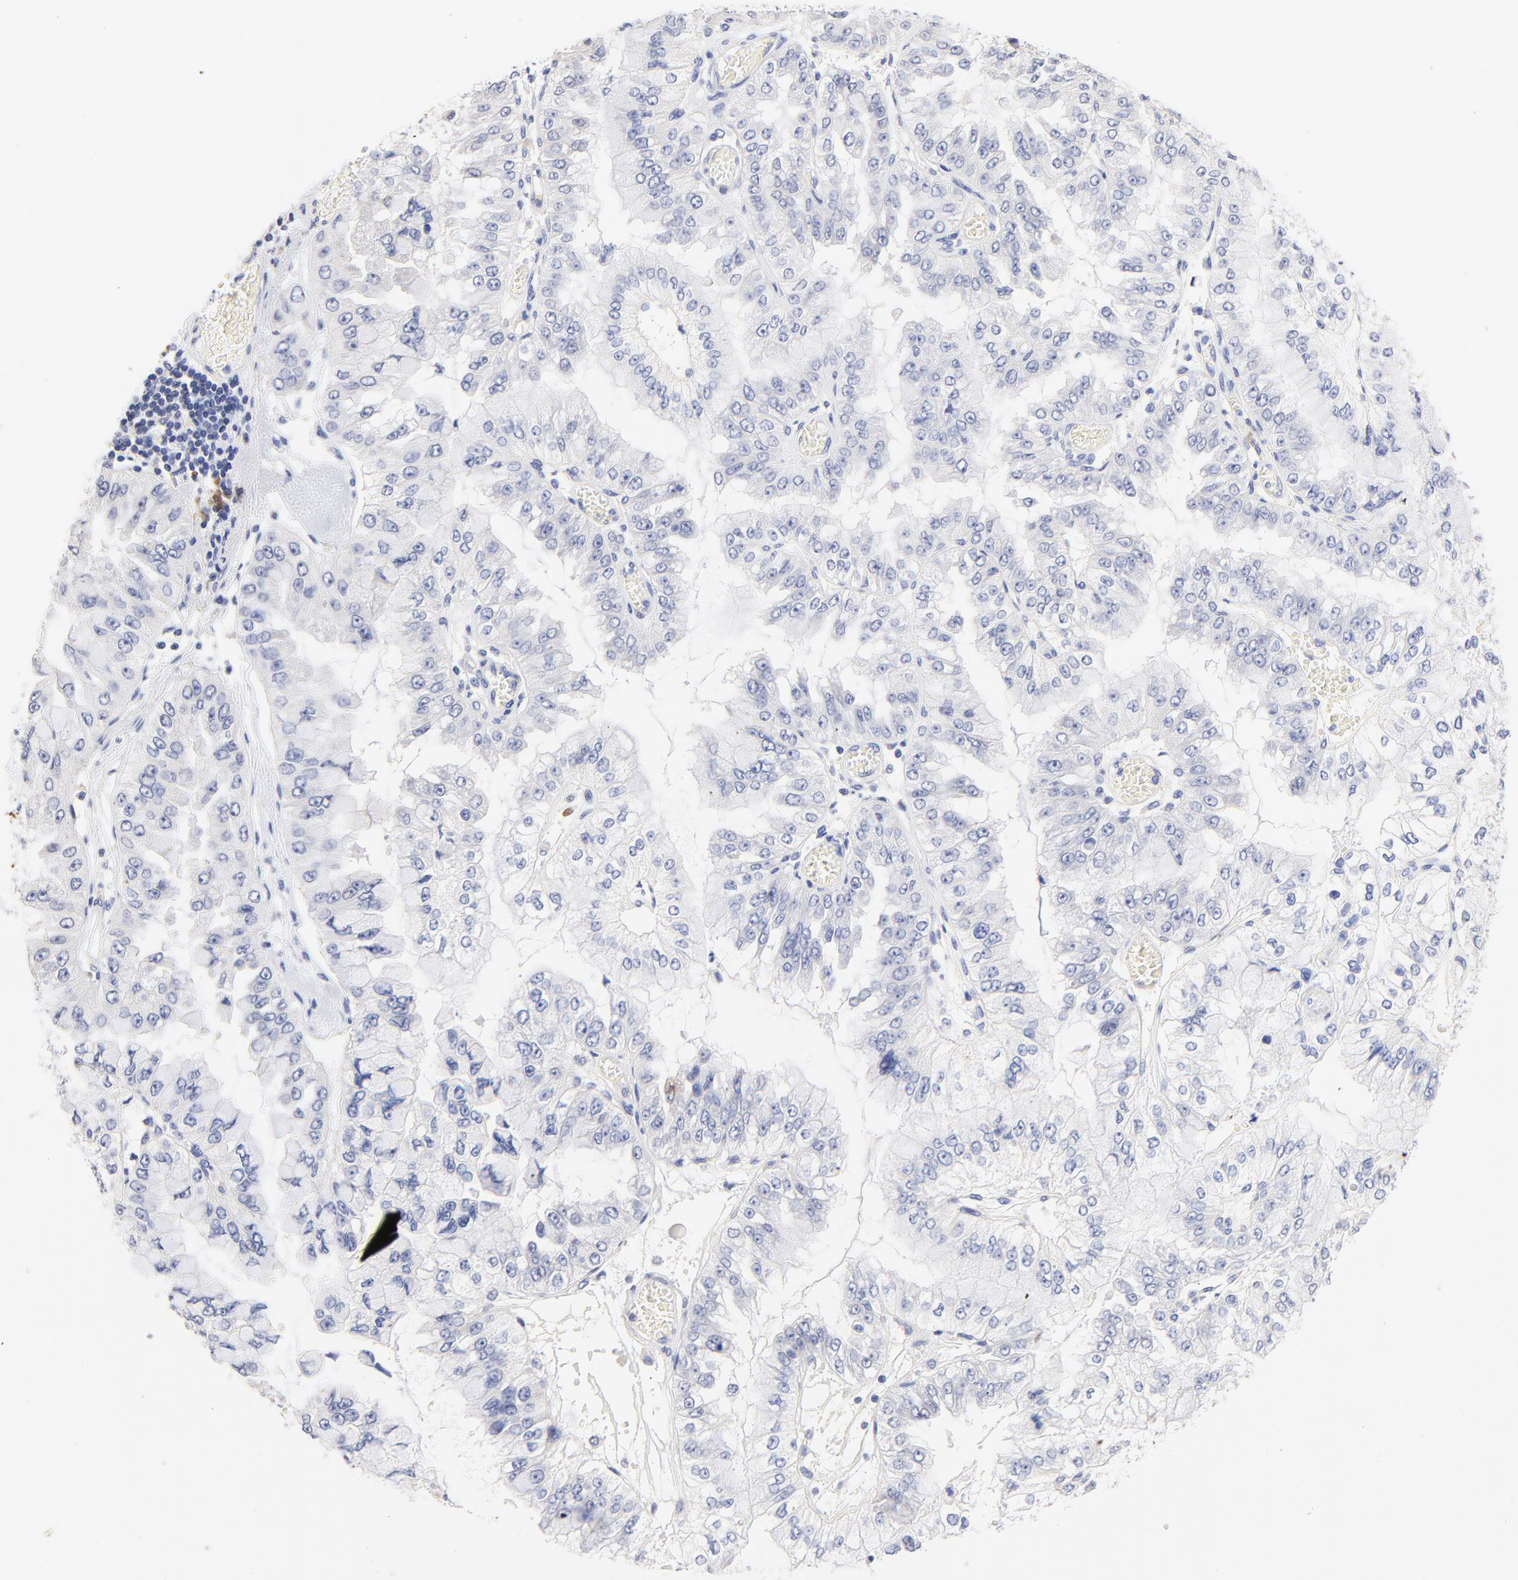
{"staining": {"intensity": "negative", "quantity": "none", "location": "none"}, "tissue": "liver cancer", "cell_type": "Tumor cells", "image_type": "cancer", "snomed": [{"axis": "morphology", "description": "Cholangiocarcinoma"}, {"axis": "topography", "description": "Liver"}], "caption": "IHC of human liver cancer shows no expression in tumor cells.", "gene": "TWNK", "patient": {"sex": "female", "age": 79}}